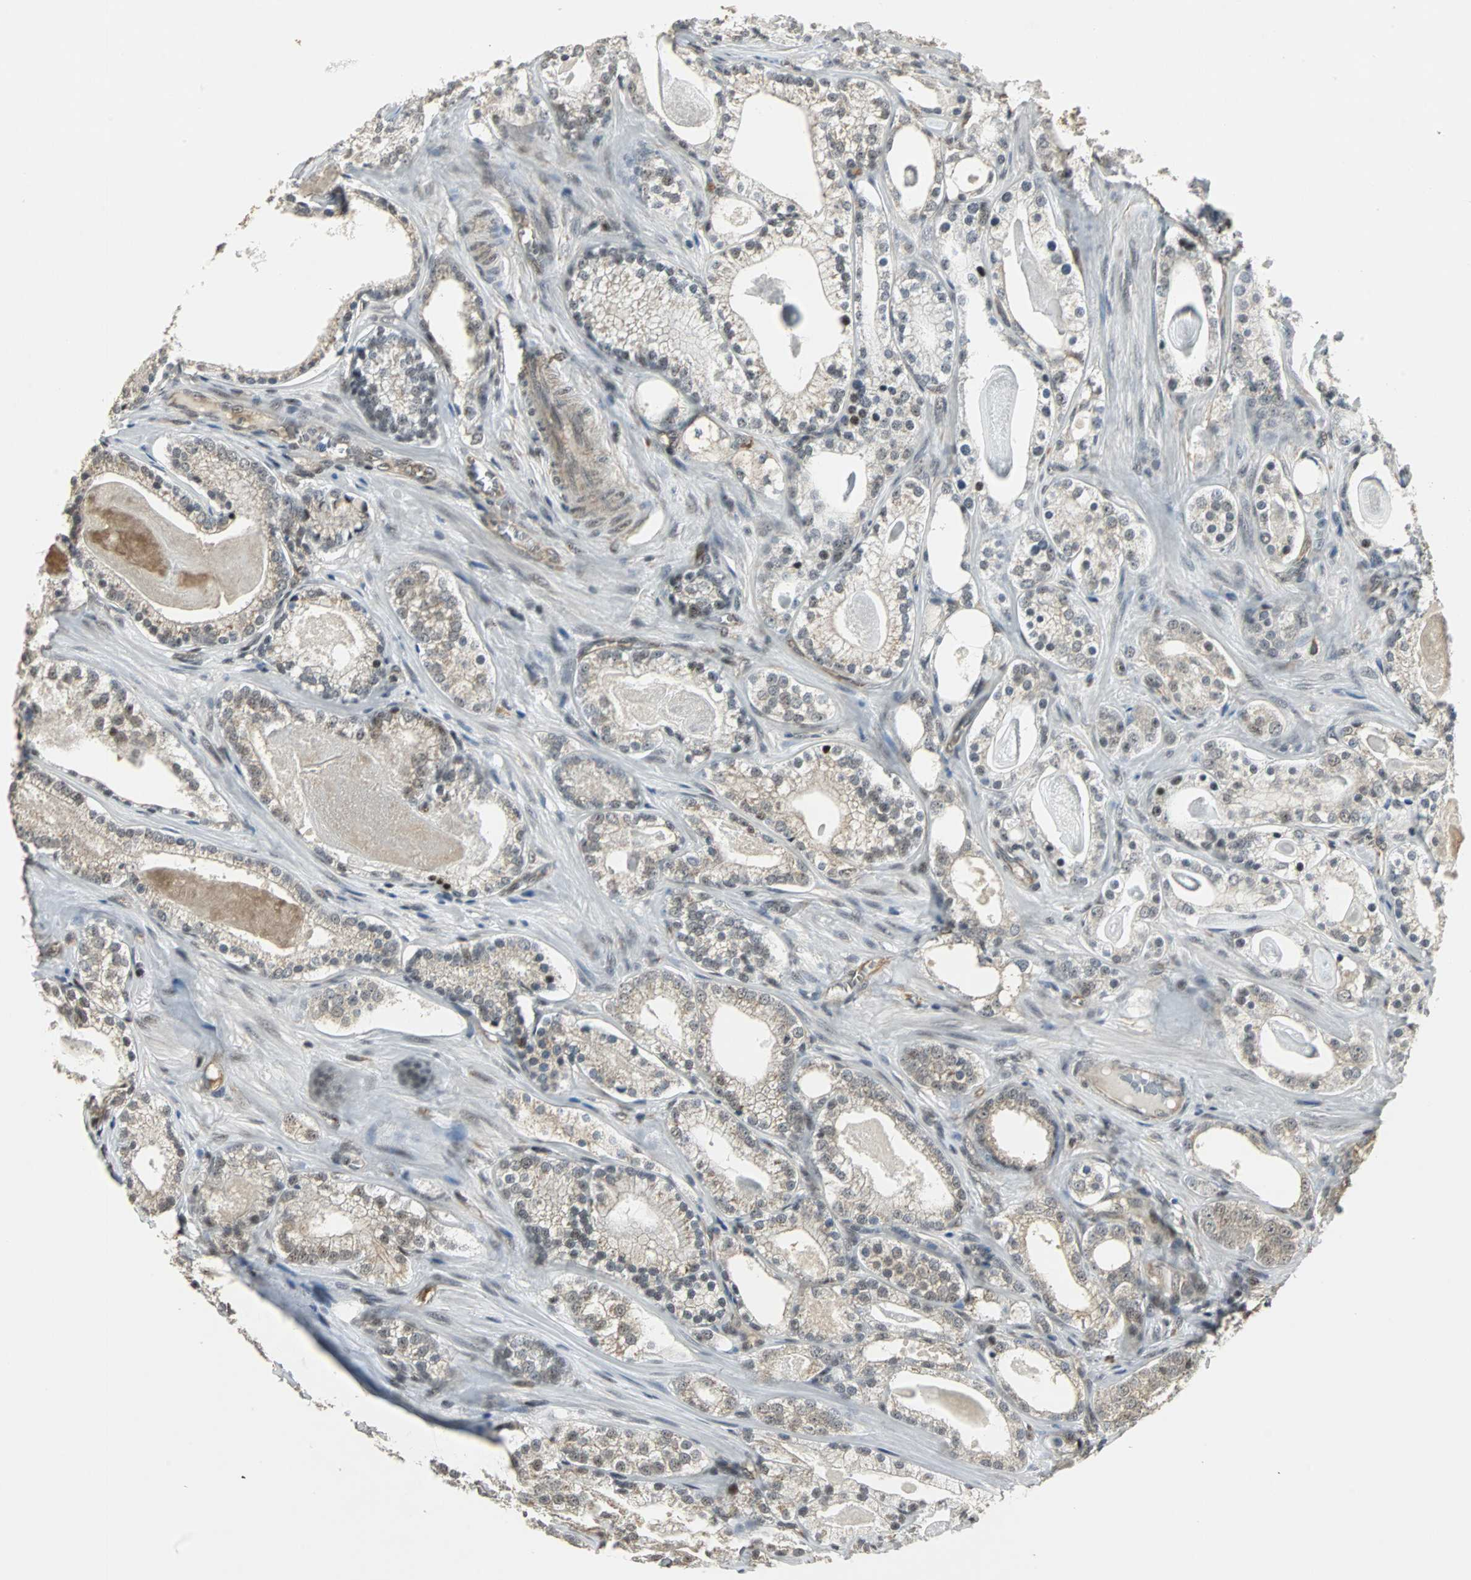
{"staining": {"intensity": "moderate", "quantity": "25%-75%", "location": "cytoplasmic/membranous,nuclear"}, "tissue": "prostate cancer", "cell_type": "Tumor cells", "image_type": "cancer", "snomed": [{"axis": "morphology", "description": "Adenocarcinoma, Low grade"}, {"axis": "topography", "description": "Prostate"}], "caption": "Prostate cancer (adenocarcinoma (low-grade)) tissue reveals moderate cytoplasmic/membranous and nuclear expression in about 25%-75% of tumor cells", "gene": "MED4", "patient": {"sex": "male", "age": 59}}